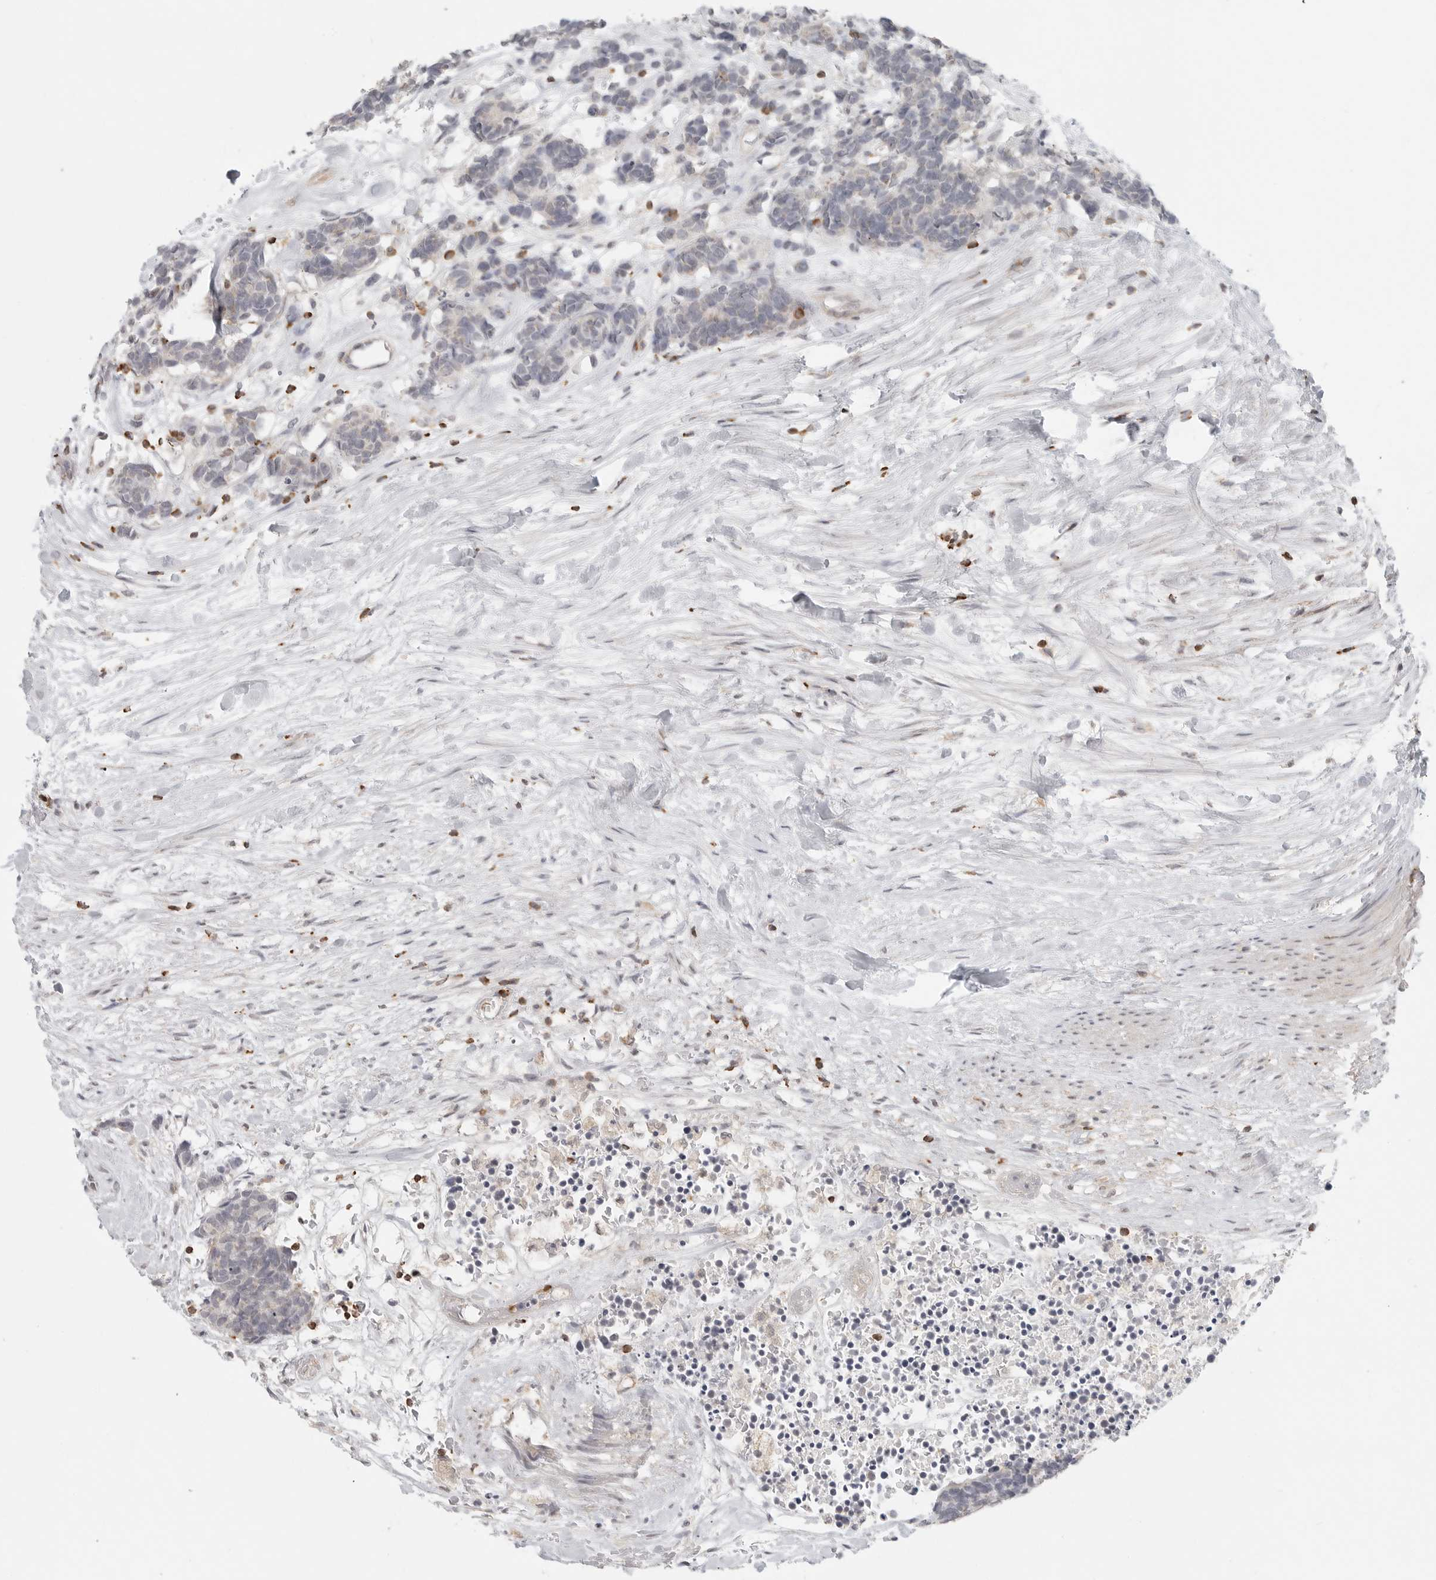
{"staining": {"intensity": "negative", "quantity": "none", "location": "none"}, "tissue": "carcinoid", "cell_type": "Tumor cells", "image_type": "cancer", "snomed": [{"axis": "morphology", "description": "Carcinoma, NOS"}, {"axis": "morphology", "description": "Carcinoid, malignant, NOS"}, {"axis": "topography", "description": "Urinary bladder"}], "caption": "An image of carcinoma stained for a protein displays no brown staining in tumor cells. (DAB IHC visualized using brightfield microscopy, high magnification).", "gene": "SH3KBP1", "patient": {"sex": "male", "age": 57}}